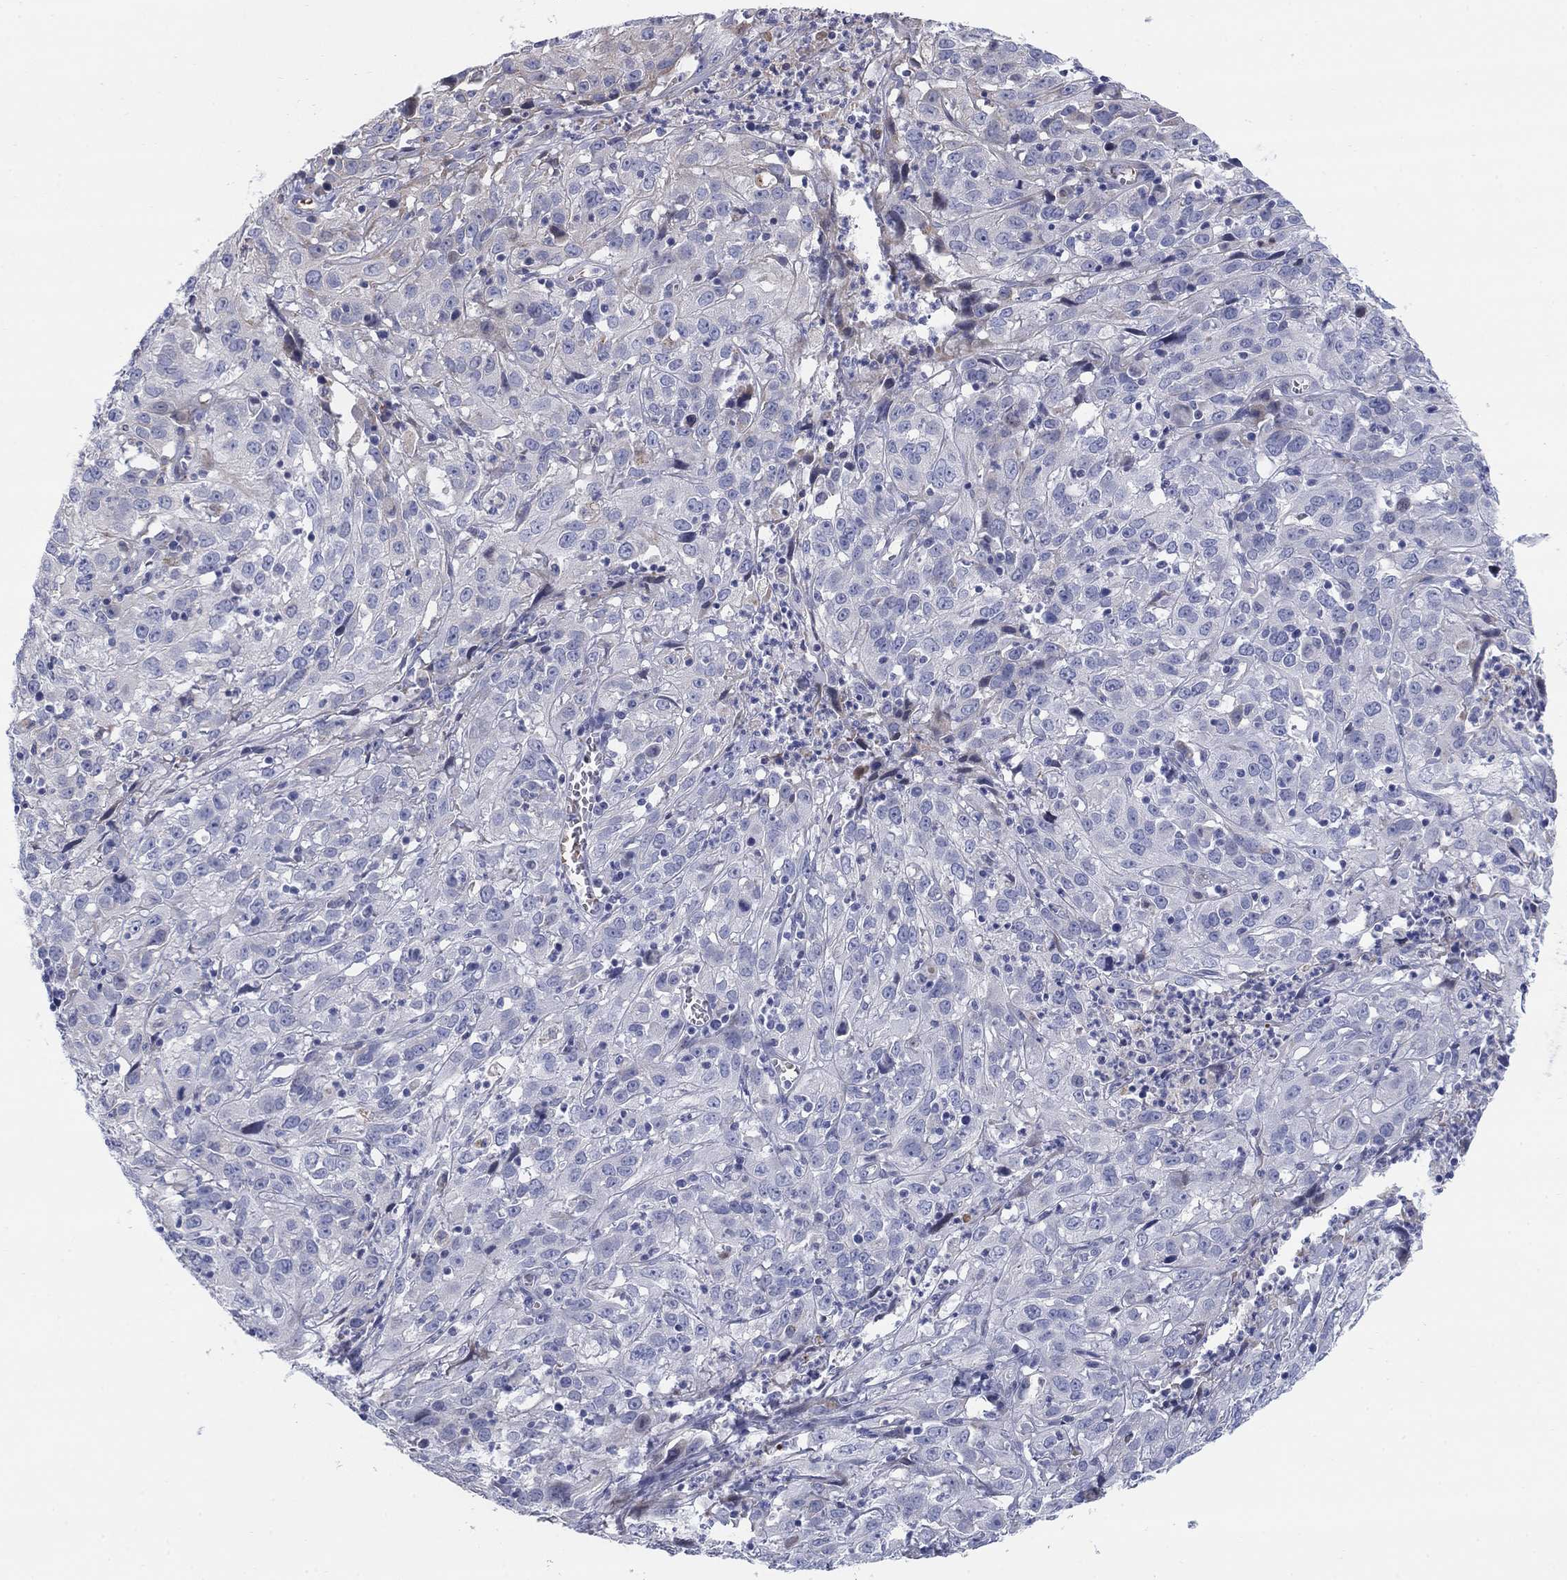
{"staining": {"intensity": "negative", "quantity": "none", "location": "none"}, "tissue": "cervical cancer", "cell_type": "Tumor cells", "image_type": "cancer", "snomed": [{"axis": "morphology", "description": "Squamous cell carcinoma, NOS"}, {"axis": "topography", "description": "Cervix"}], "caption": "Immunohistochemistry photomicrograph of neoplastic tissue: squamous cell carcinoma (cervical) stained with DAB demonstrates no significant protein staining in tumor cells.", "gene": "HEATR4", "patient": {"sex": "female", "age": 32}}